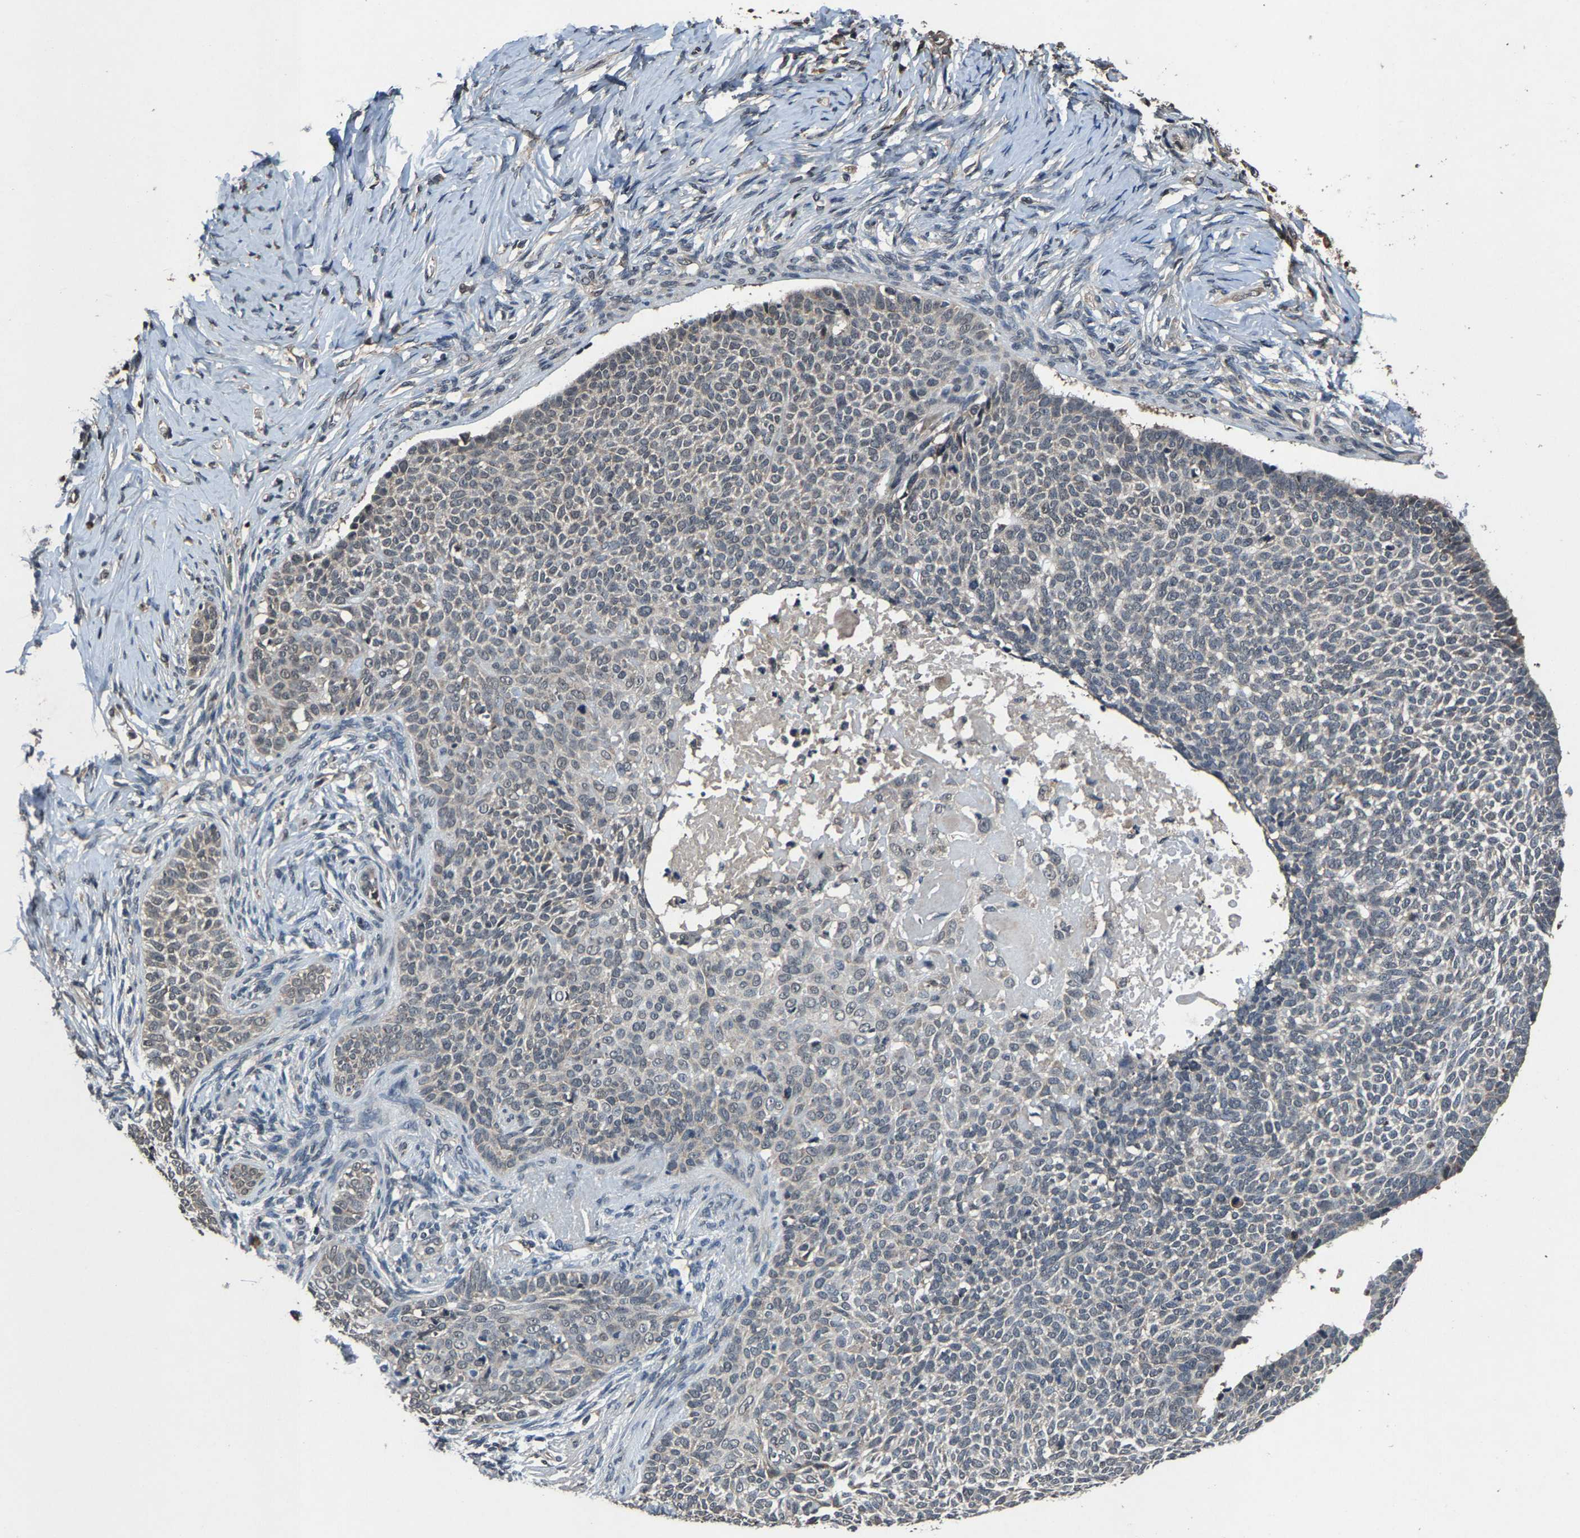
{"staining": {"intensity": "negative", "quantity": "none", "location": "none"}, "tissue": "skin cancer", "cell_type": "Tumor cells", "image_type": "cancer", "snomed": [{"axis": "morphology", "description": "Normal tissue, NOS"}, {"axis": "morphology", "description": "Basal cell carcinoma"}, {"axis": "topography", "description": "Skin"}], "caption": "An immunohistochemistry photomicrograph of skin cancer is shown. There is no staining in tumor cells of skin cancer. (DAB IHC with hematoxylin counter stain).", "gene": "HUWE1", "patient": {"sex": "male", "age": 87}}